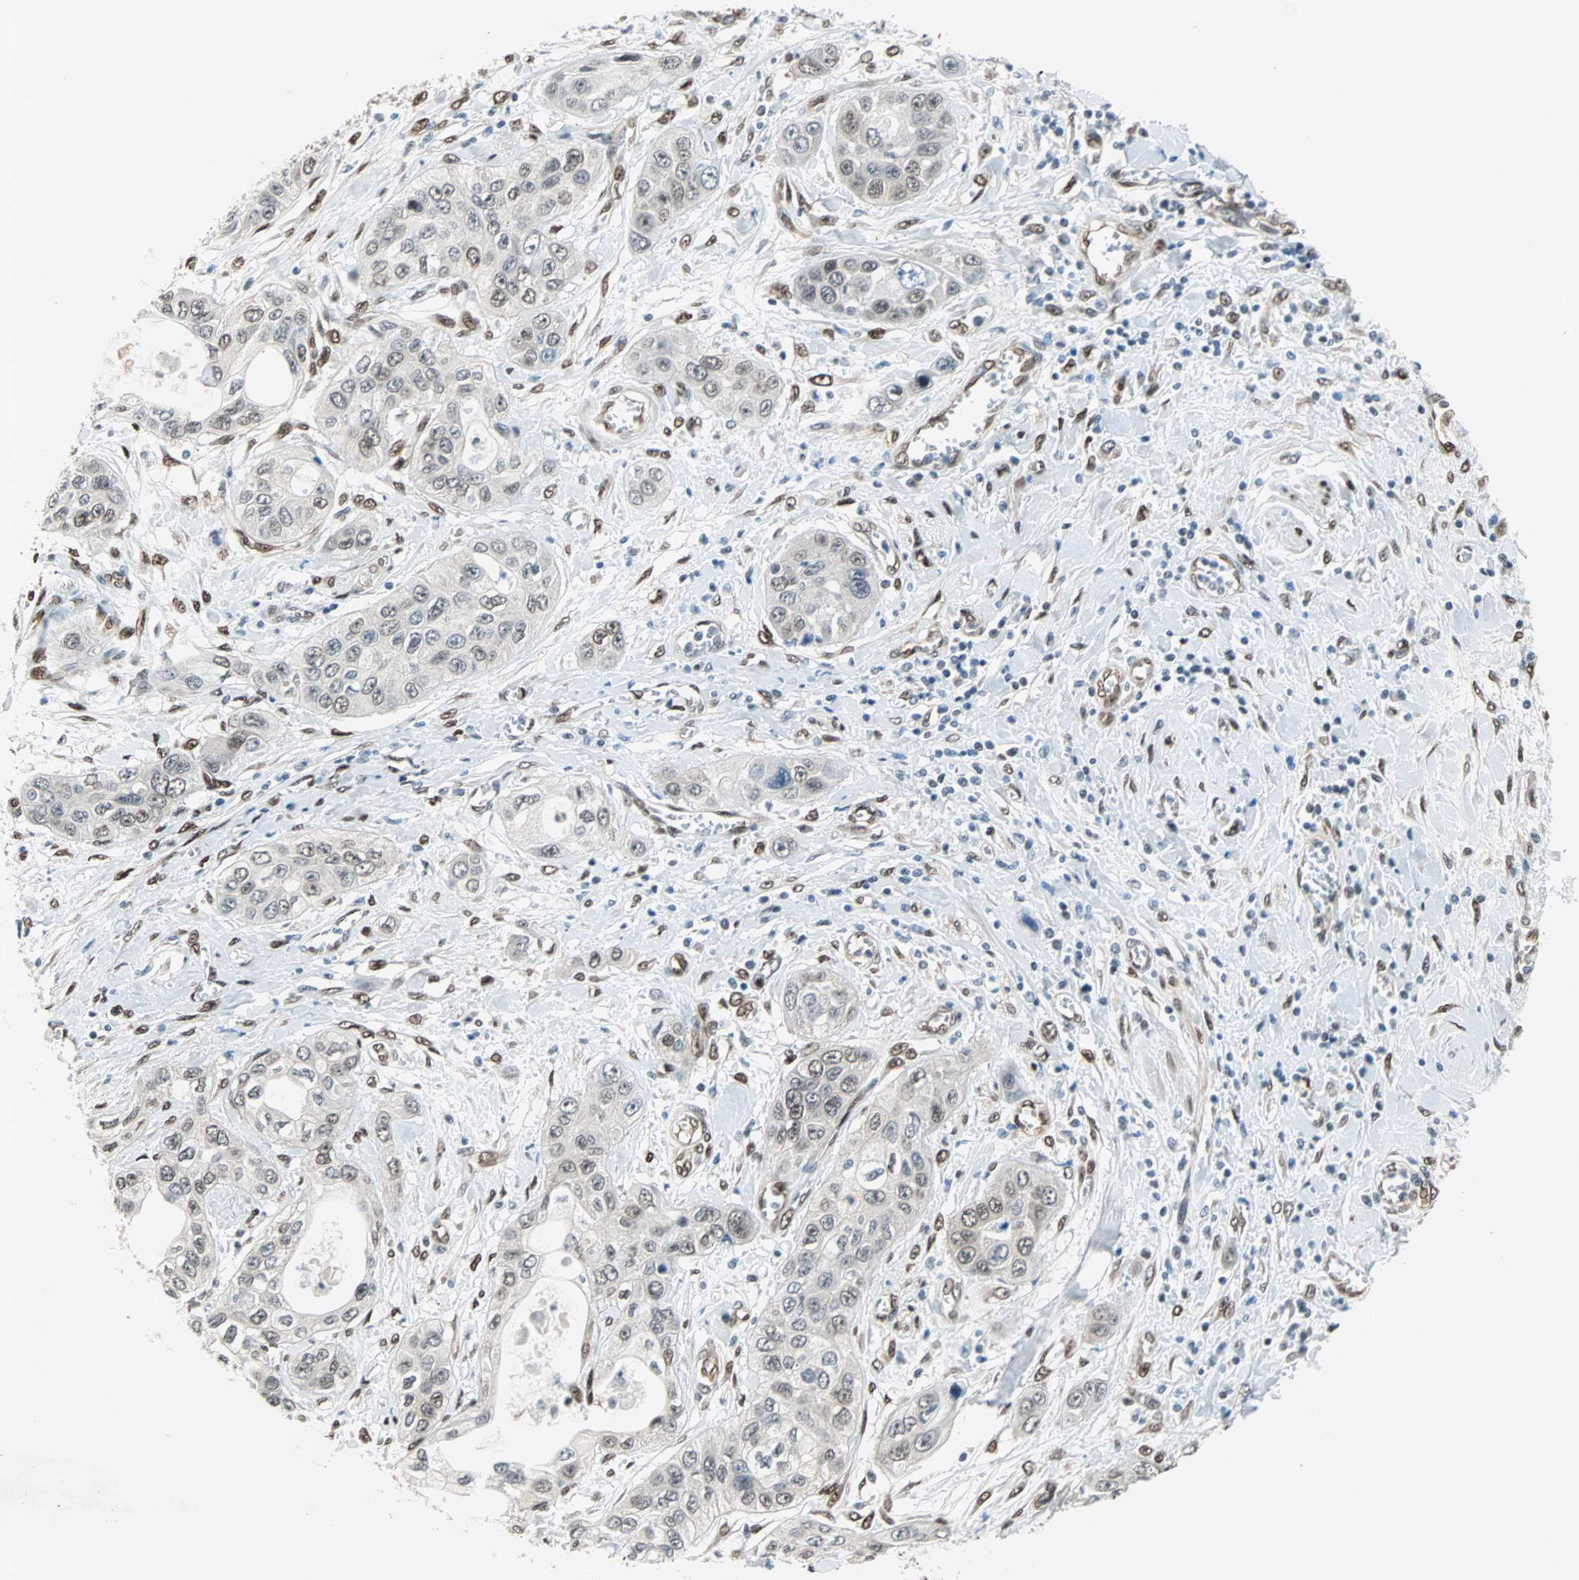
{"staining": {"intensity": "weak", "quantity": "25%-75%", "location": "nuclear"}, "tissue": "pancreatic cancer", "cell_type": "Tumor cells", "image_type": "cancer", "snomed": [{"axis": "morphology", "description": "Adenocarcinoma, NOS"}, {"axis": "topography", "description": "Pancreas"}], "caption": "Immunohistochemical staining of human pancreatic cancer (adenocarcinoma) exhibits low levels of weak nuclear staining in about 25%-75% of tumor cells.", "gene": "WWTR1", "patient": {"sex": "female", "age": 70}}